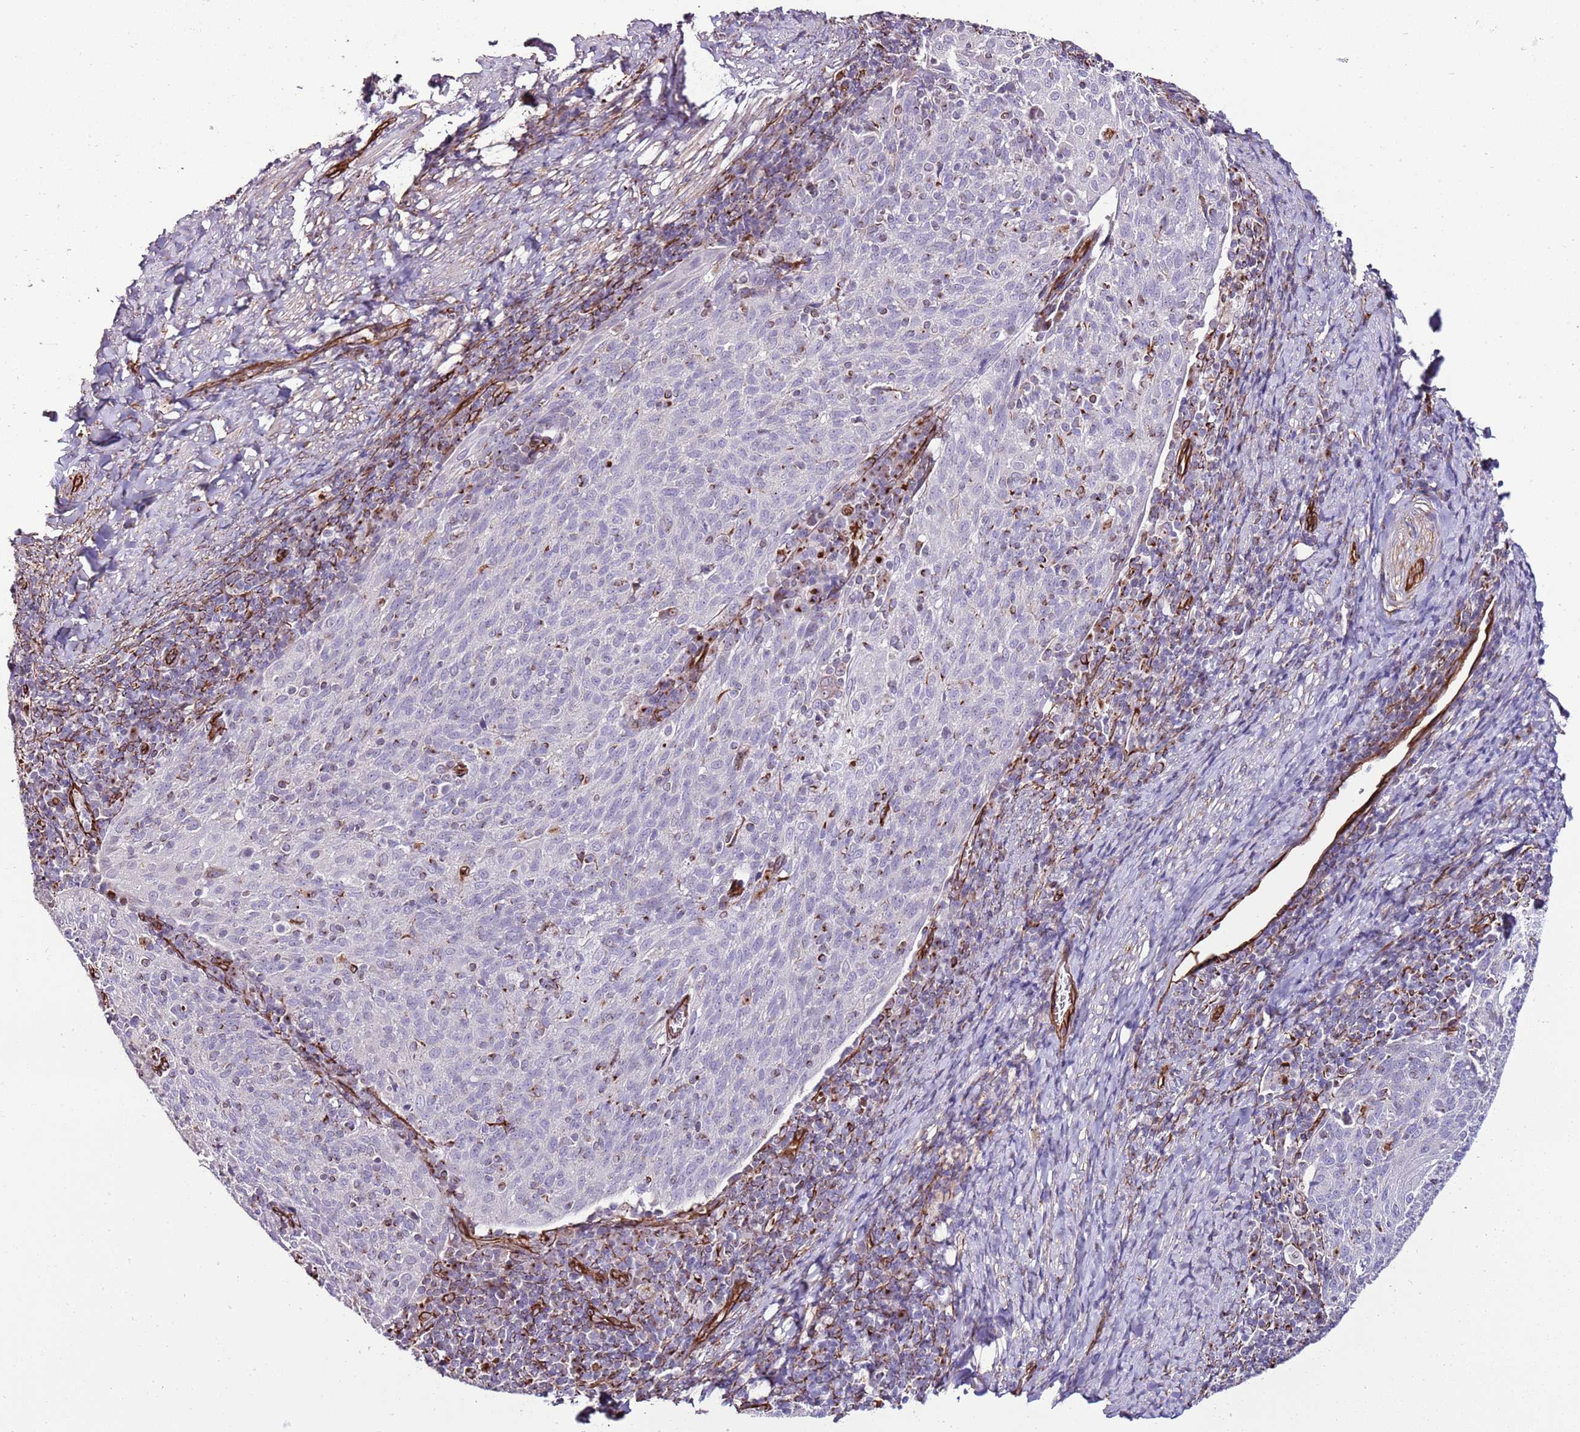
{"staining": {"intensity": "negative", "quantity": "none", "location": "none"}, "tissue": "cervical cancer", "cell_type": "Tumor cells", "image_type": "cancer", "snomed": [{"axis": "morphology", "description": "Squamous cell carcinoma, NOS"}, {"axis": "topography", "description": "Cervix"}], "caption": "This is an IHC micrograph of cervical squamous cell carcinoma. There is no staining in tumor cells.", "gene": "ZNF786", "patient": {"sex": "female", "age": 52}}